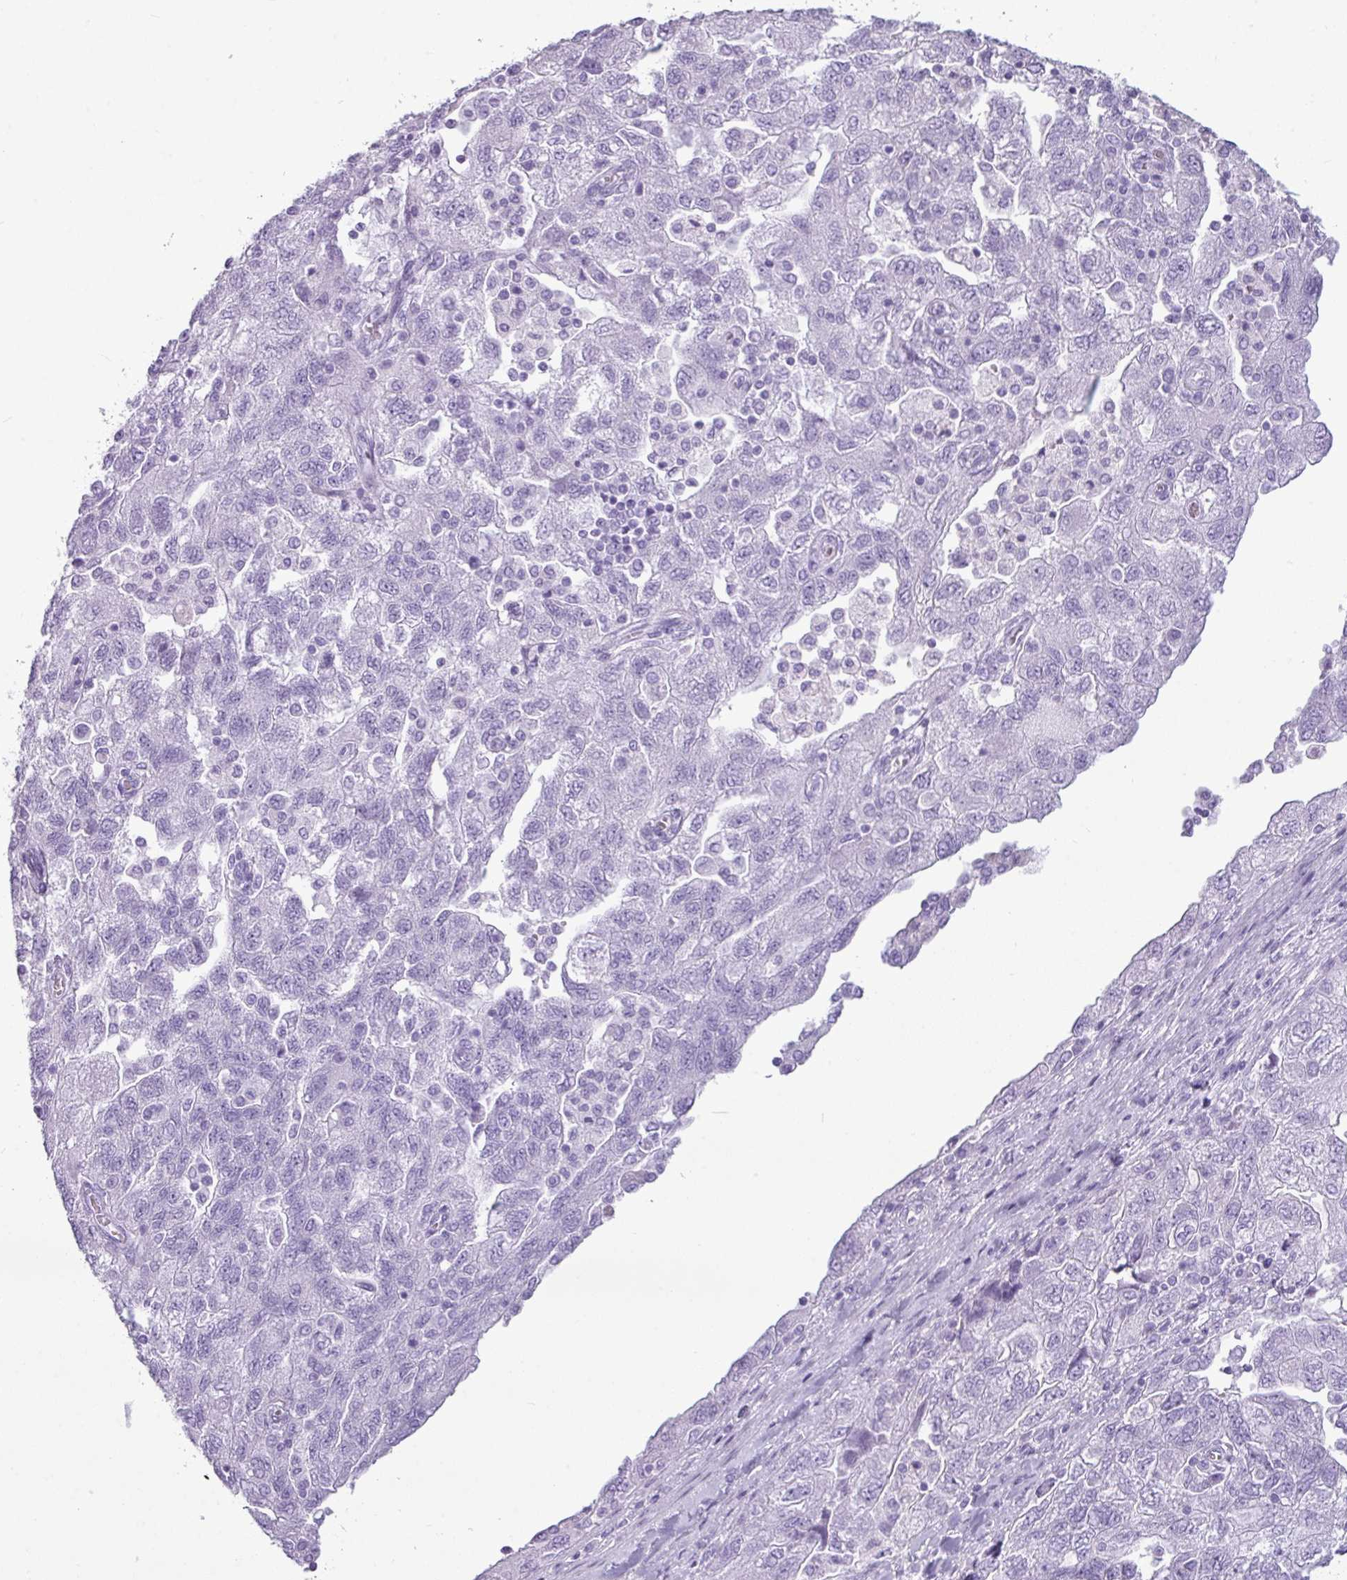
{"staining": {"intensity": "negative", "quantity": "none", "location": "none"}, "tissue": "ovarian cancer", "cell_type": "Tumor cells", "image_type": "cancer", "snomed": [{"axis": "morphology", "description": "Carcinoma, NOS"}, {"axis": "morphology", "description": "Cystadenocarcinoma, serous, NOS"}, {"axis": "topography", "description": "Ovary"}], "caption": "Immunohistochemistry of human ovarian cancer (carcinoma) exhibits no staining in tumor cells.", "gene": "AMY1B", "patient": {"sex": "female", "age": 69}}